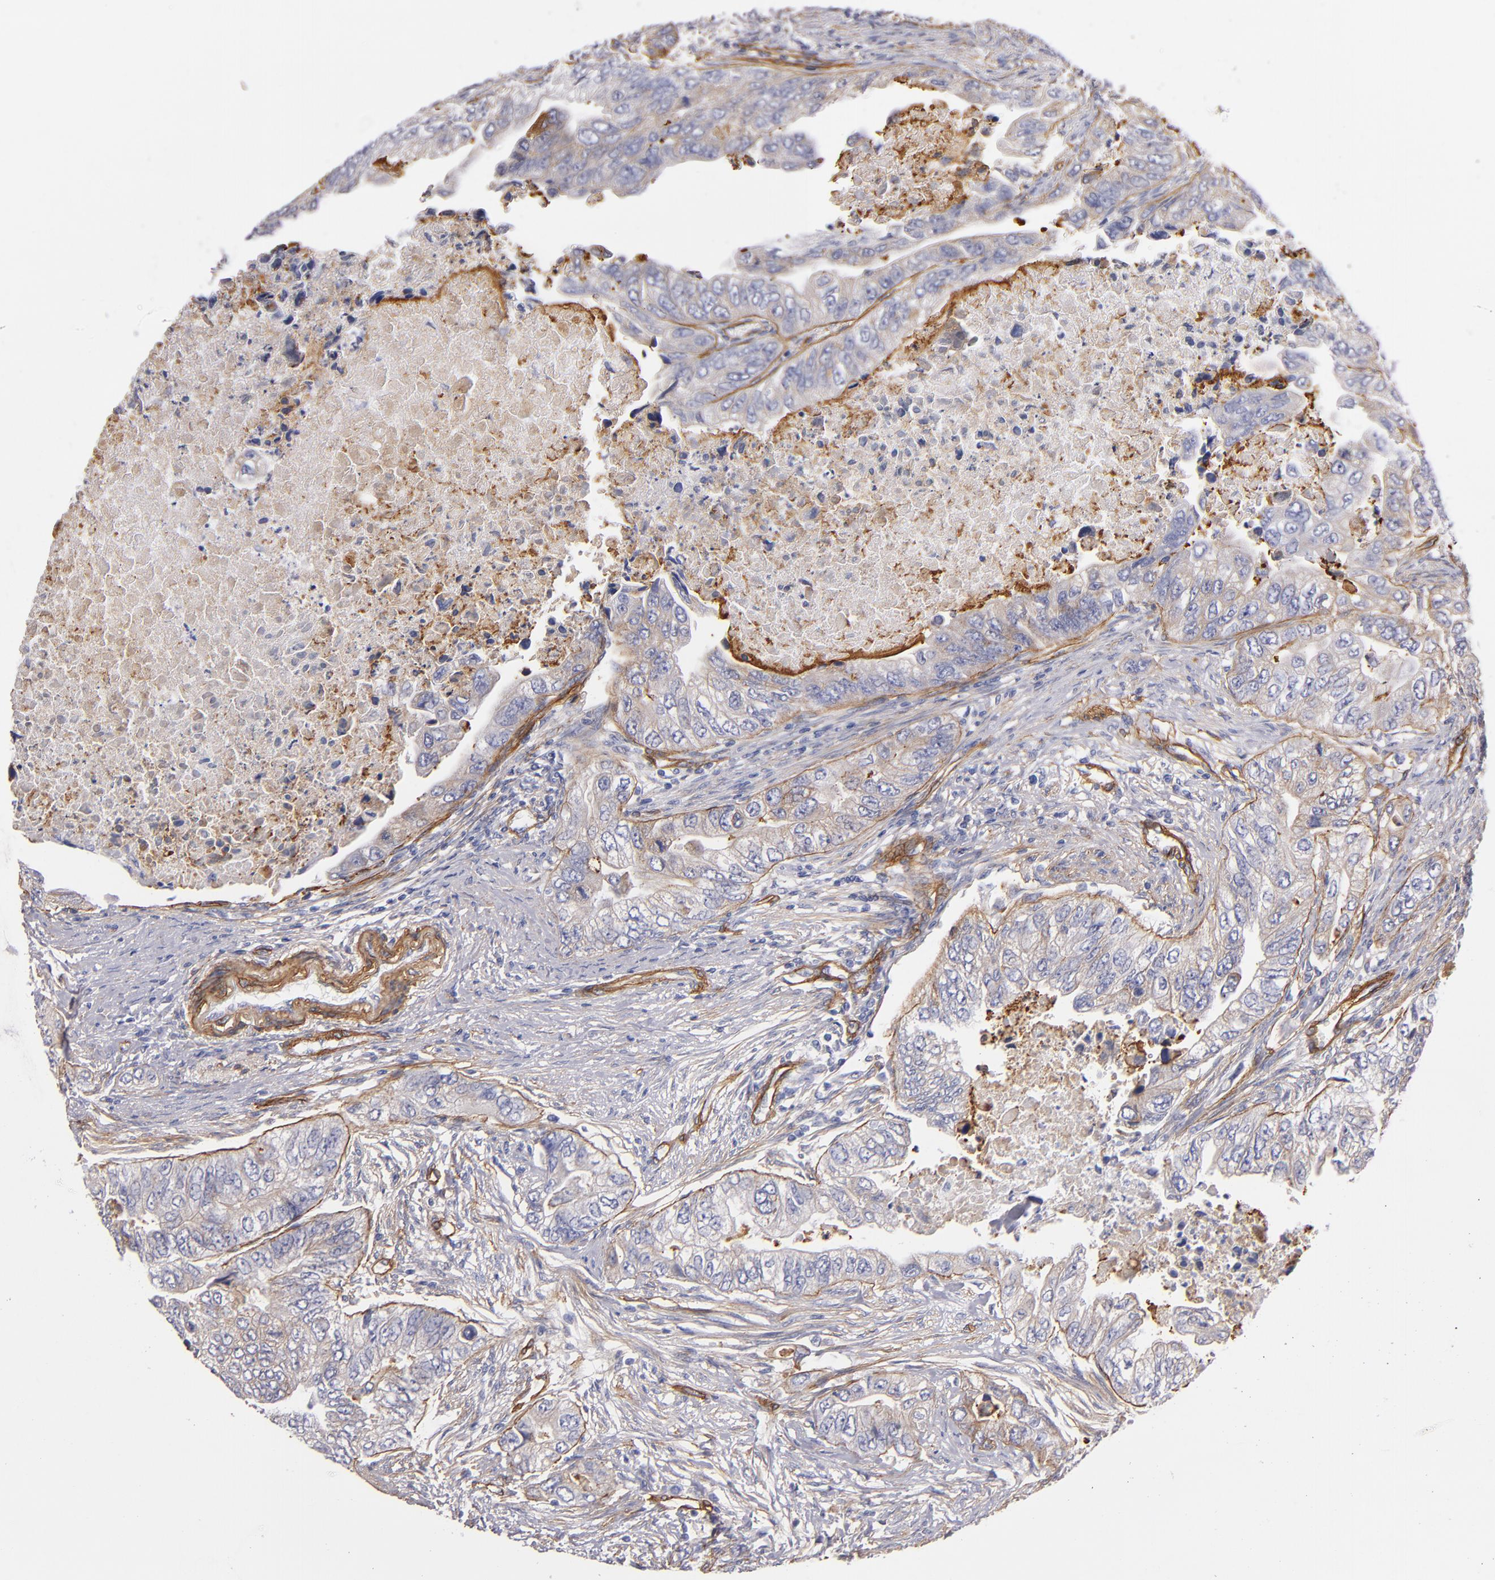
{"staining": {"intensity": "weak", "quantity": ">75%", "location": "cytoplasmic/membranous"}, "tissue": "colorectal cancer", "cell_type": "Tumor cells", "image_type": "cancer", "snomed": [{"axis": "morphology", "description": "Adenocarcinoma, NOS"}, {"axis": "topography", "description": "Colon"}], "caption": "Adenocarcinoma (colorectal) tissue displays weak cytoplasmic/membranous expression in about >75% of tumor cells", "gene": "LAMC1", "patient": {"sex": "female", "age": 11}}